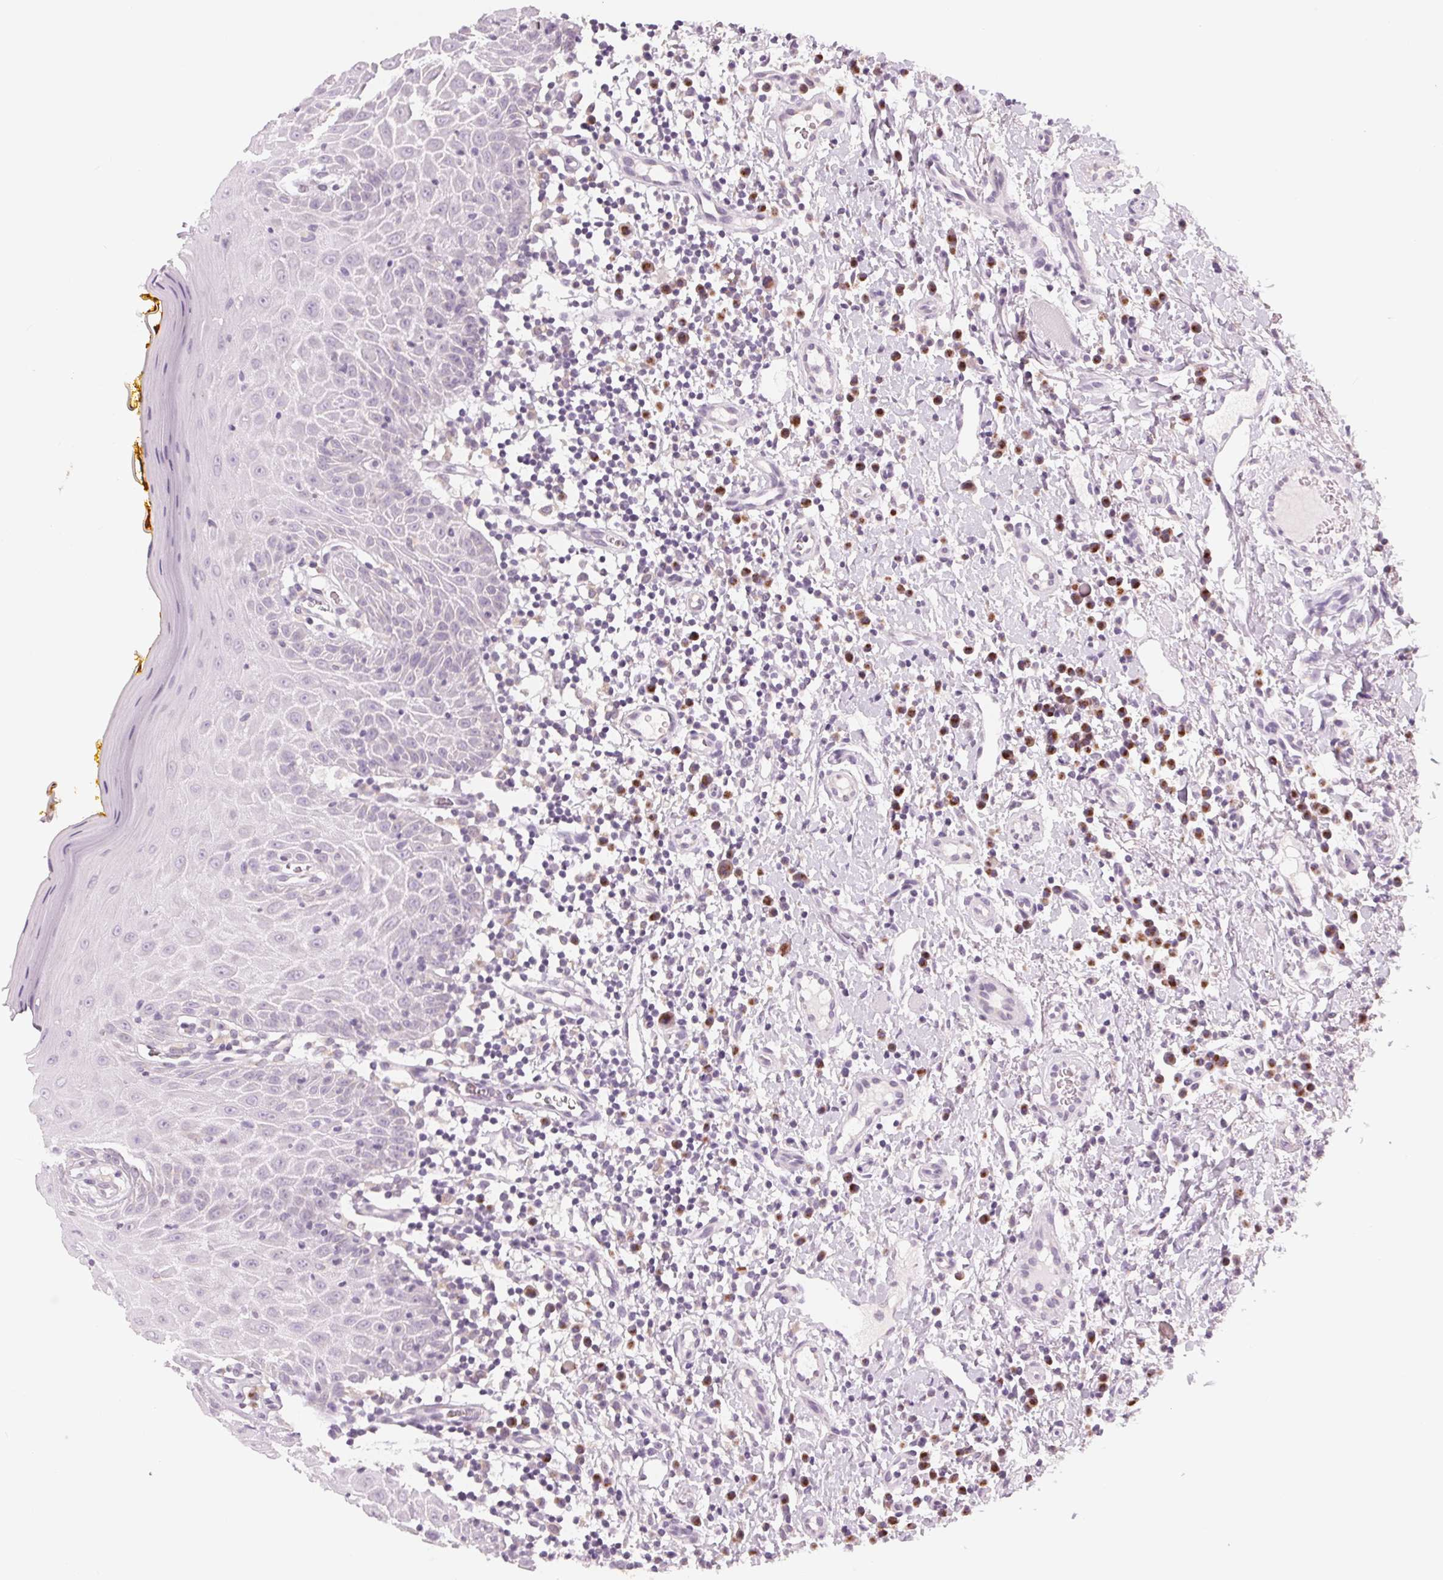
{"staining": {"intensity": "negative", "quantity": "none", "location": "none"}, "tissue": "oral mucosa", "cell_type": "Squamous epithelial cells", "image_type": "normal", "snomed": [{"axis": "morphology", "description": "Normal tissue, NOS"}, {"axis": "topography", "description": "Oral tissue"}, {"axis": "topography", "description": "Tounge, NOS"}], "caption": "This is an immunohistochemistry micrograph of benign oral mucosa. There is no staining in squamous epithelial cells.", "gene": "IL9R", "patient": {"sex": "female", "age": 58}}